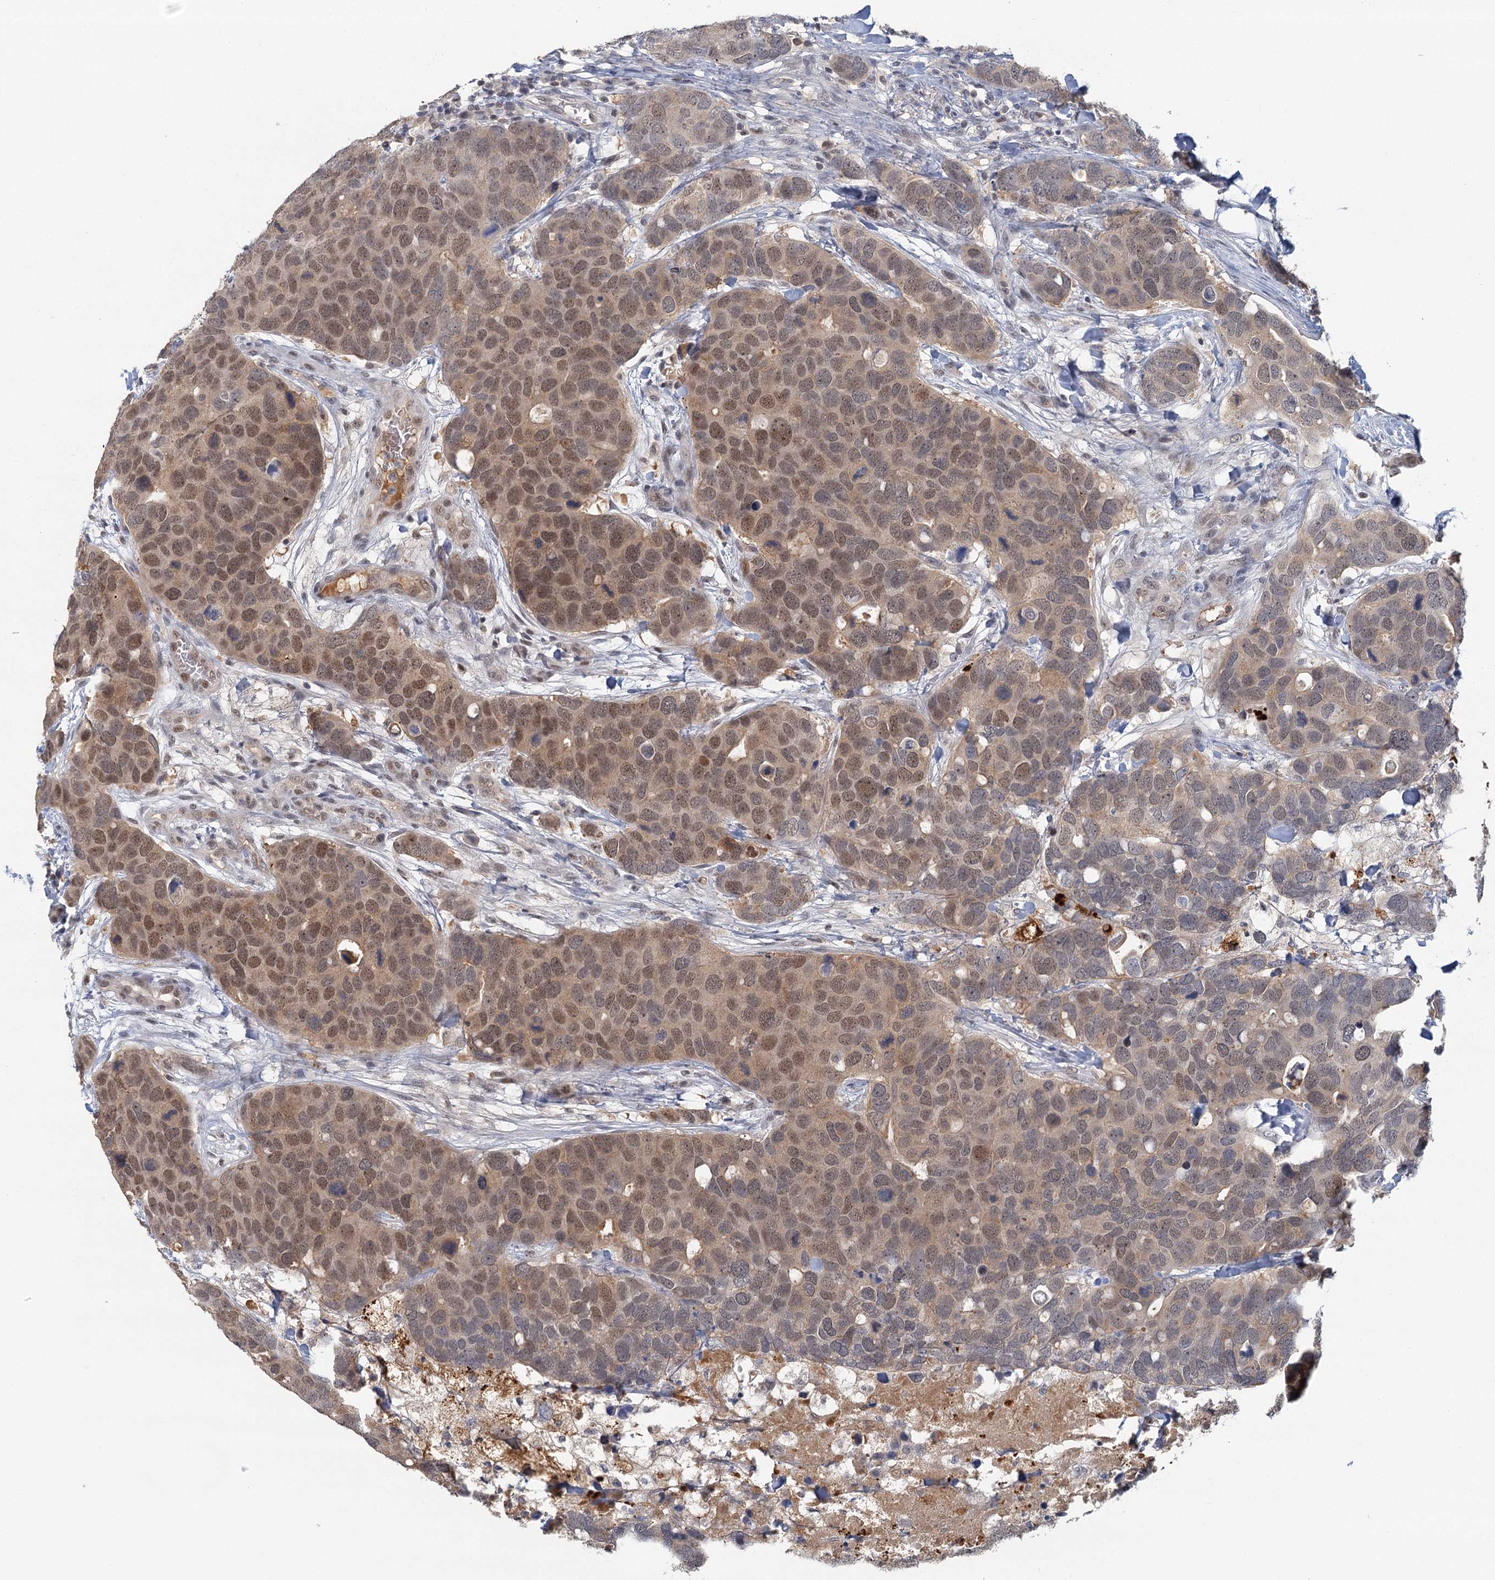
{"staining": {"intensity": "moderate", "quantity": "25%-75%", "location": "nuclear"}, "tissue": "breast cancer", "cell_type": "Tumor cells", "image_type": "cancer", "snomed": [{"axis": "morphology", "description": "Duct carcinoma"}, {"axis": "topography", "description": "Breast"}], "caption": "Invasive ductal carcinoma (breast) stained with a brown dye displays moderate nuclear positive positivity in about 25%-75% of tumor cells.", "gene": "GPATCH11", "patient": {"sex": "female", "age": 83}}